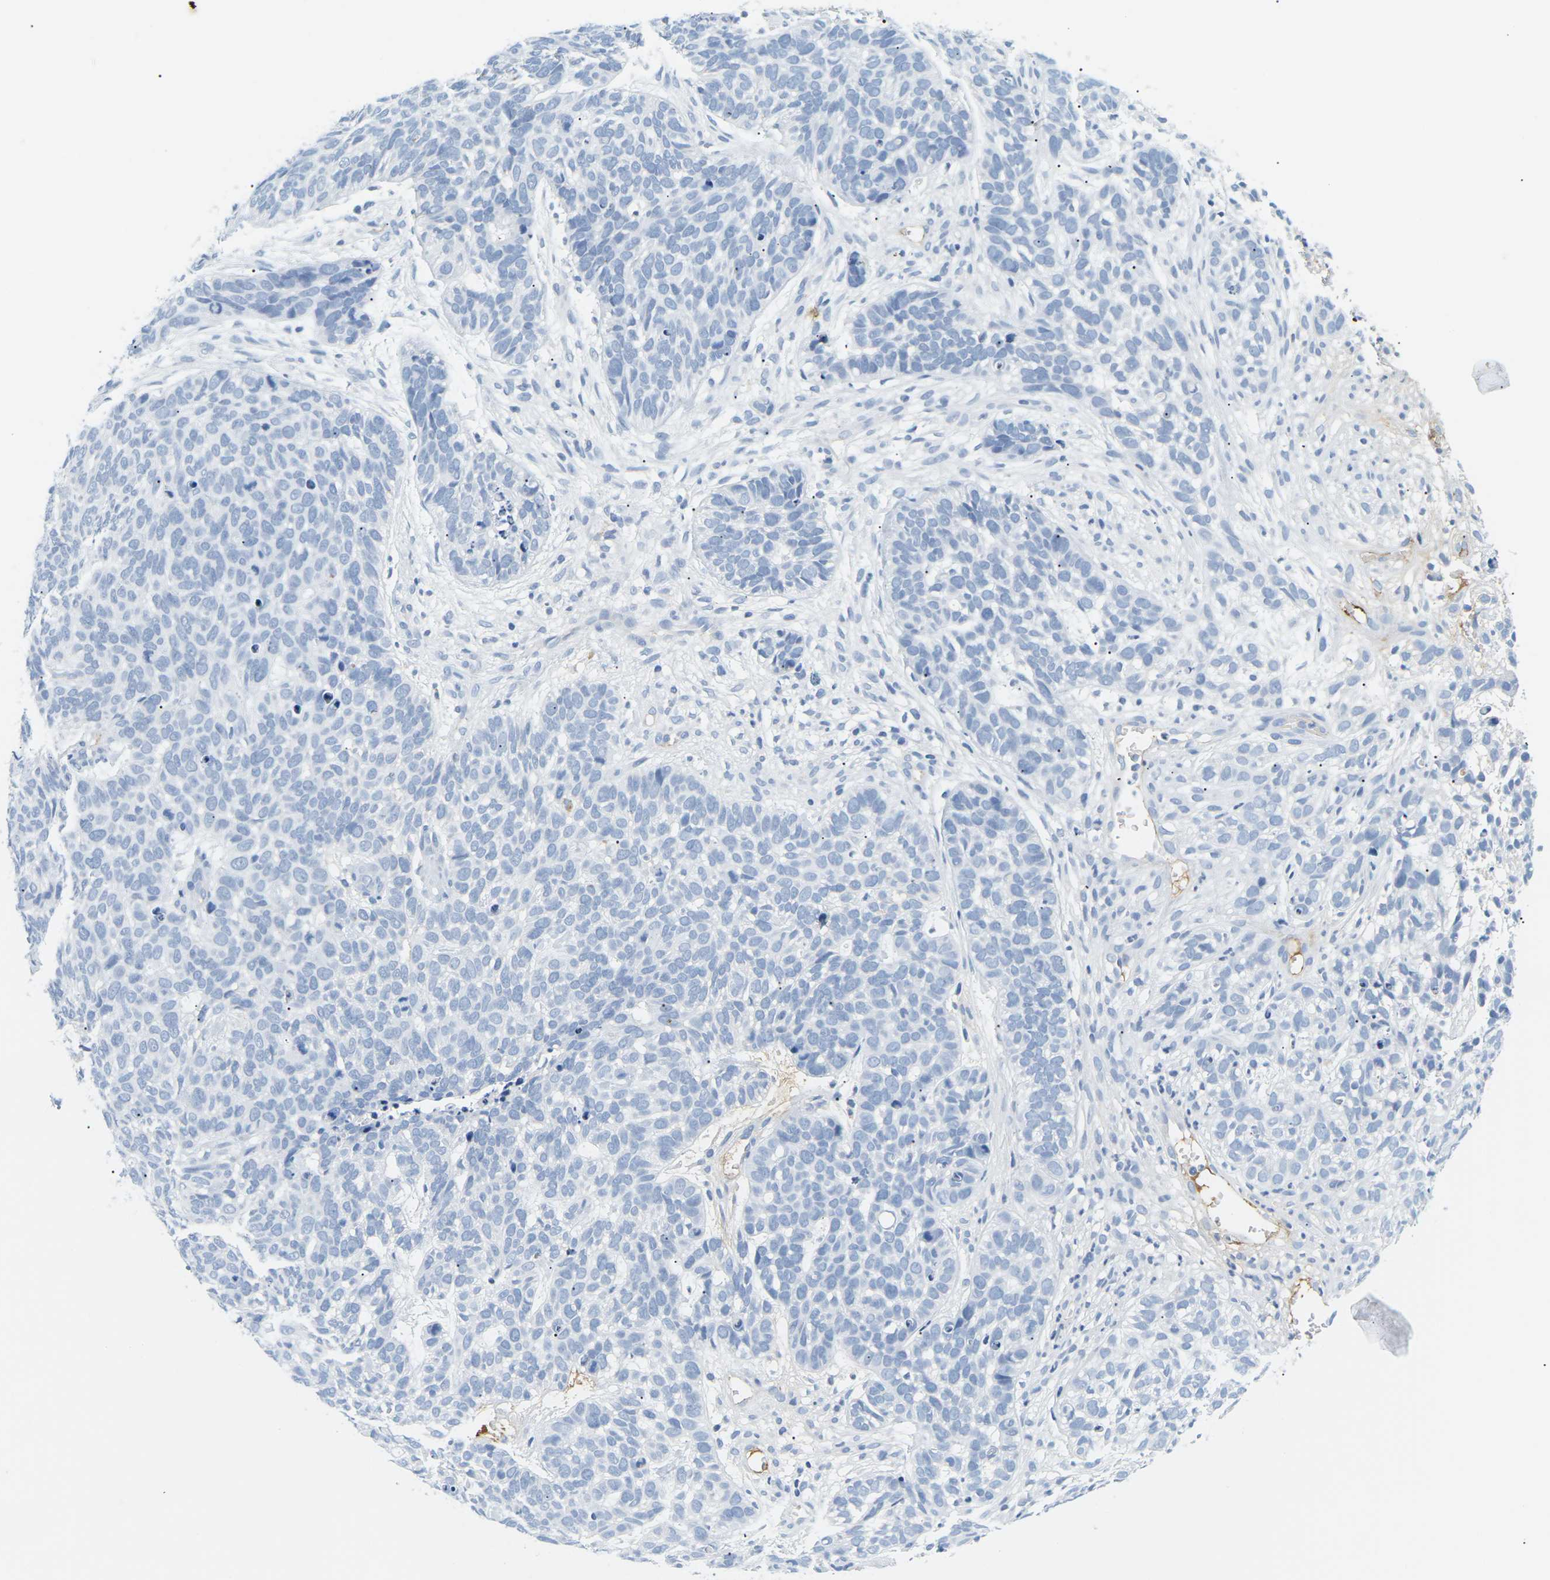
{"staining": {"intensity": "negative", "quantity": "none", "location": "none"}, "tissue": "skin cancer", "cell_type": "Tumor cells", "image_type": "cancer", "snomed": [{"axis": "morphology", "description": "Basal cell carcinoma"}, {"axis": "topography", "description": "Skin"}], "caption": "Human skin cancer stained for a protein using immunohistochemistry (IHC) reveals no staining in tumor cells.", "gene": "APOB", "patient": {"sex": "male", "age": 87}}